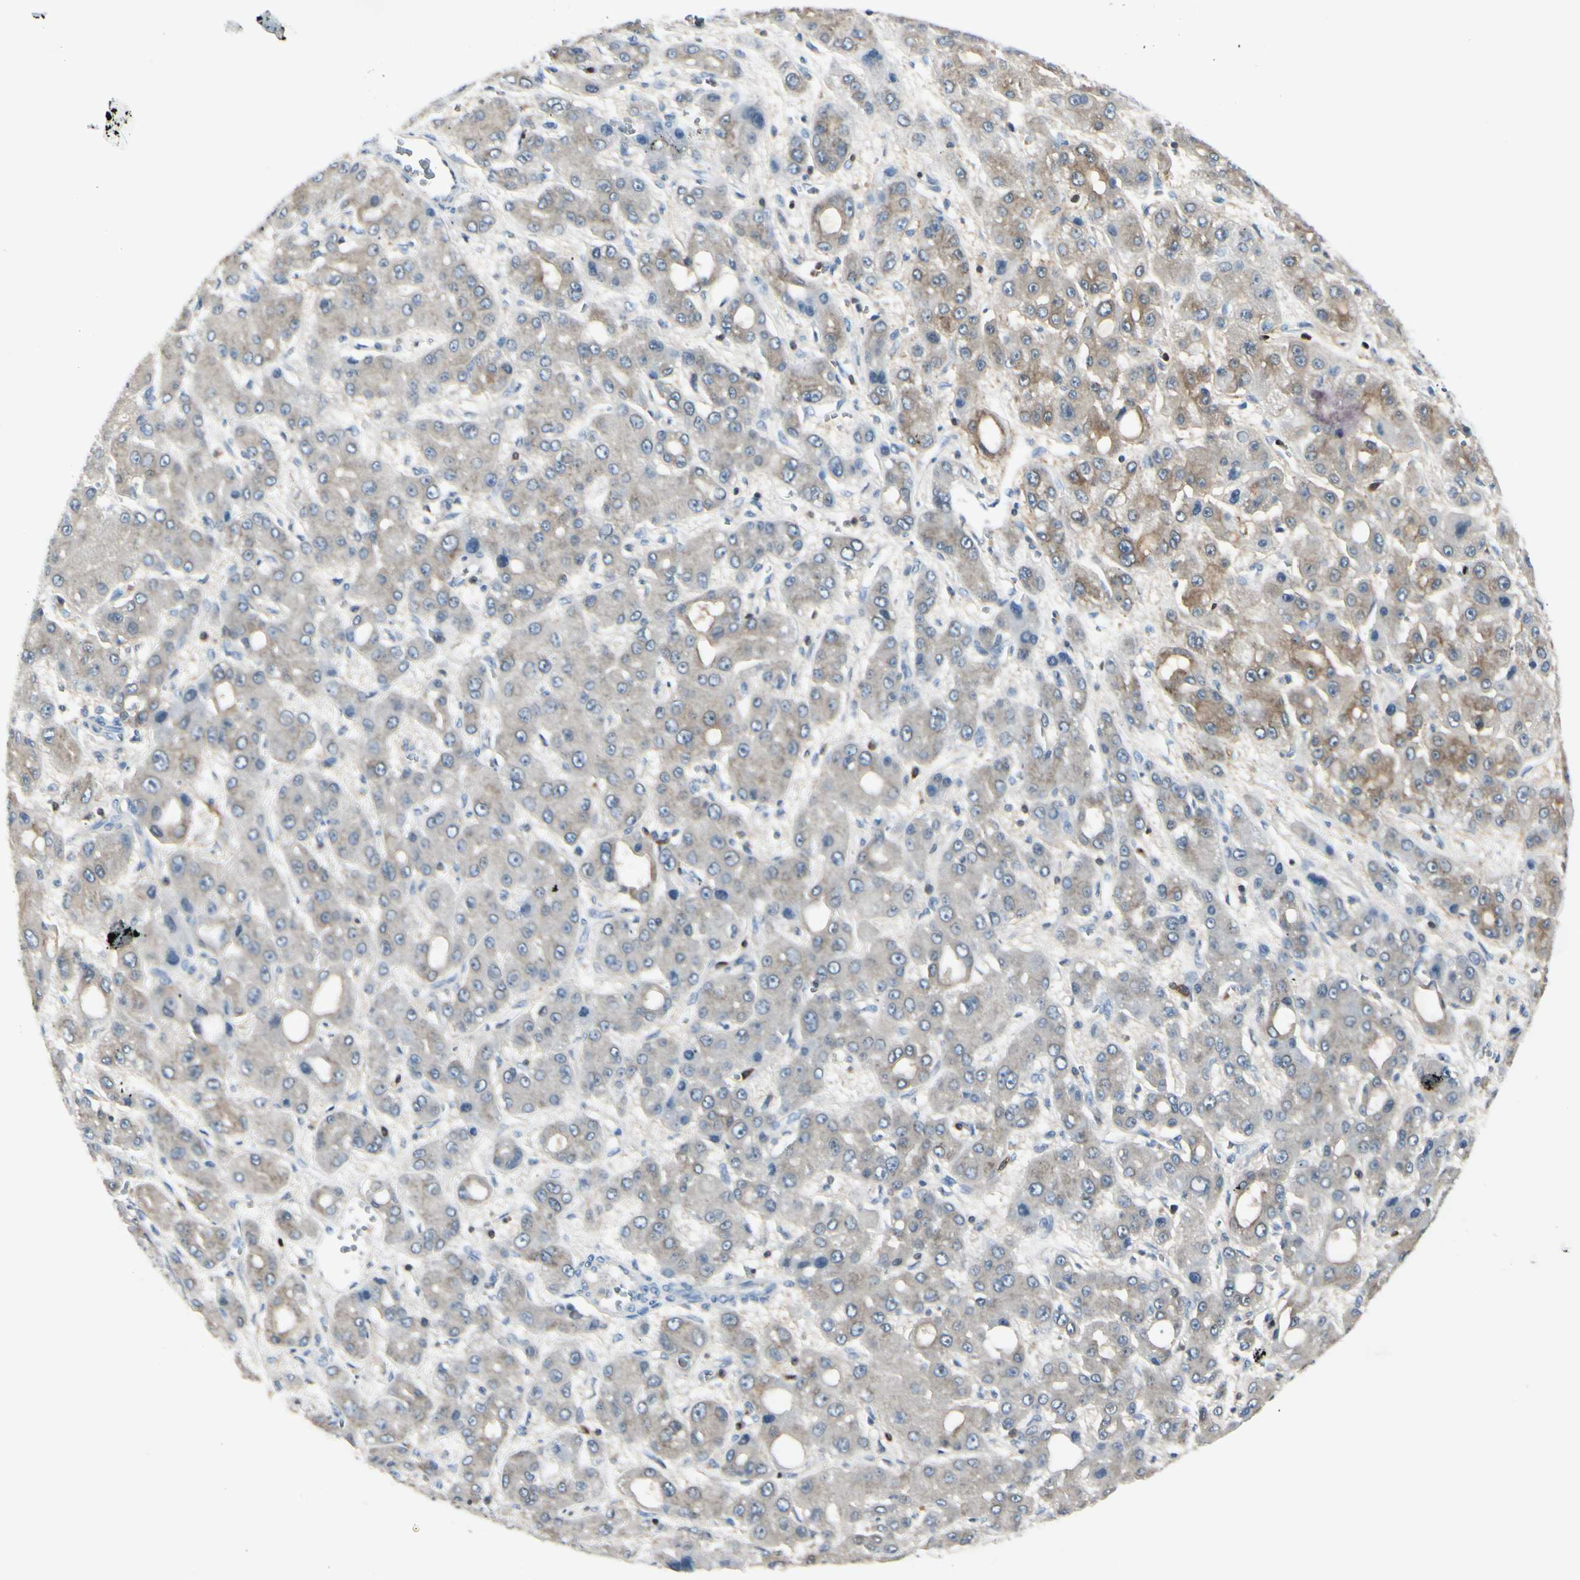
{"staining": {"intensity": "weak", "quantity": "25%-75%", "location": "cytoplasmic/membranous"}, "tissue": "liver cancer", "cell_type": "Tumor cells", "image_type": "cancer", "snomed": [{"axis": "morphology", "description": "Carcinoma, Hepatocellular, NOS"}, {"axis": "topography", "description": "Liver"}], "caption": "This is a photomicrograph of immunohistochemistry (IHC) staining of liver hepatocellular carcinoma, which shows weak staining in the cytoplasmic/membranous of tumor cells.", "gene": "SLC9A3R1", "patient": {"sex": "male", "age": 55}}